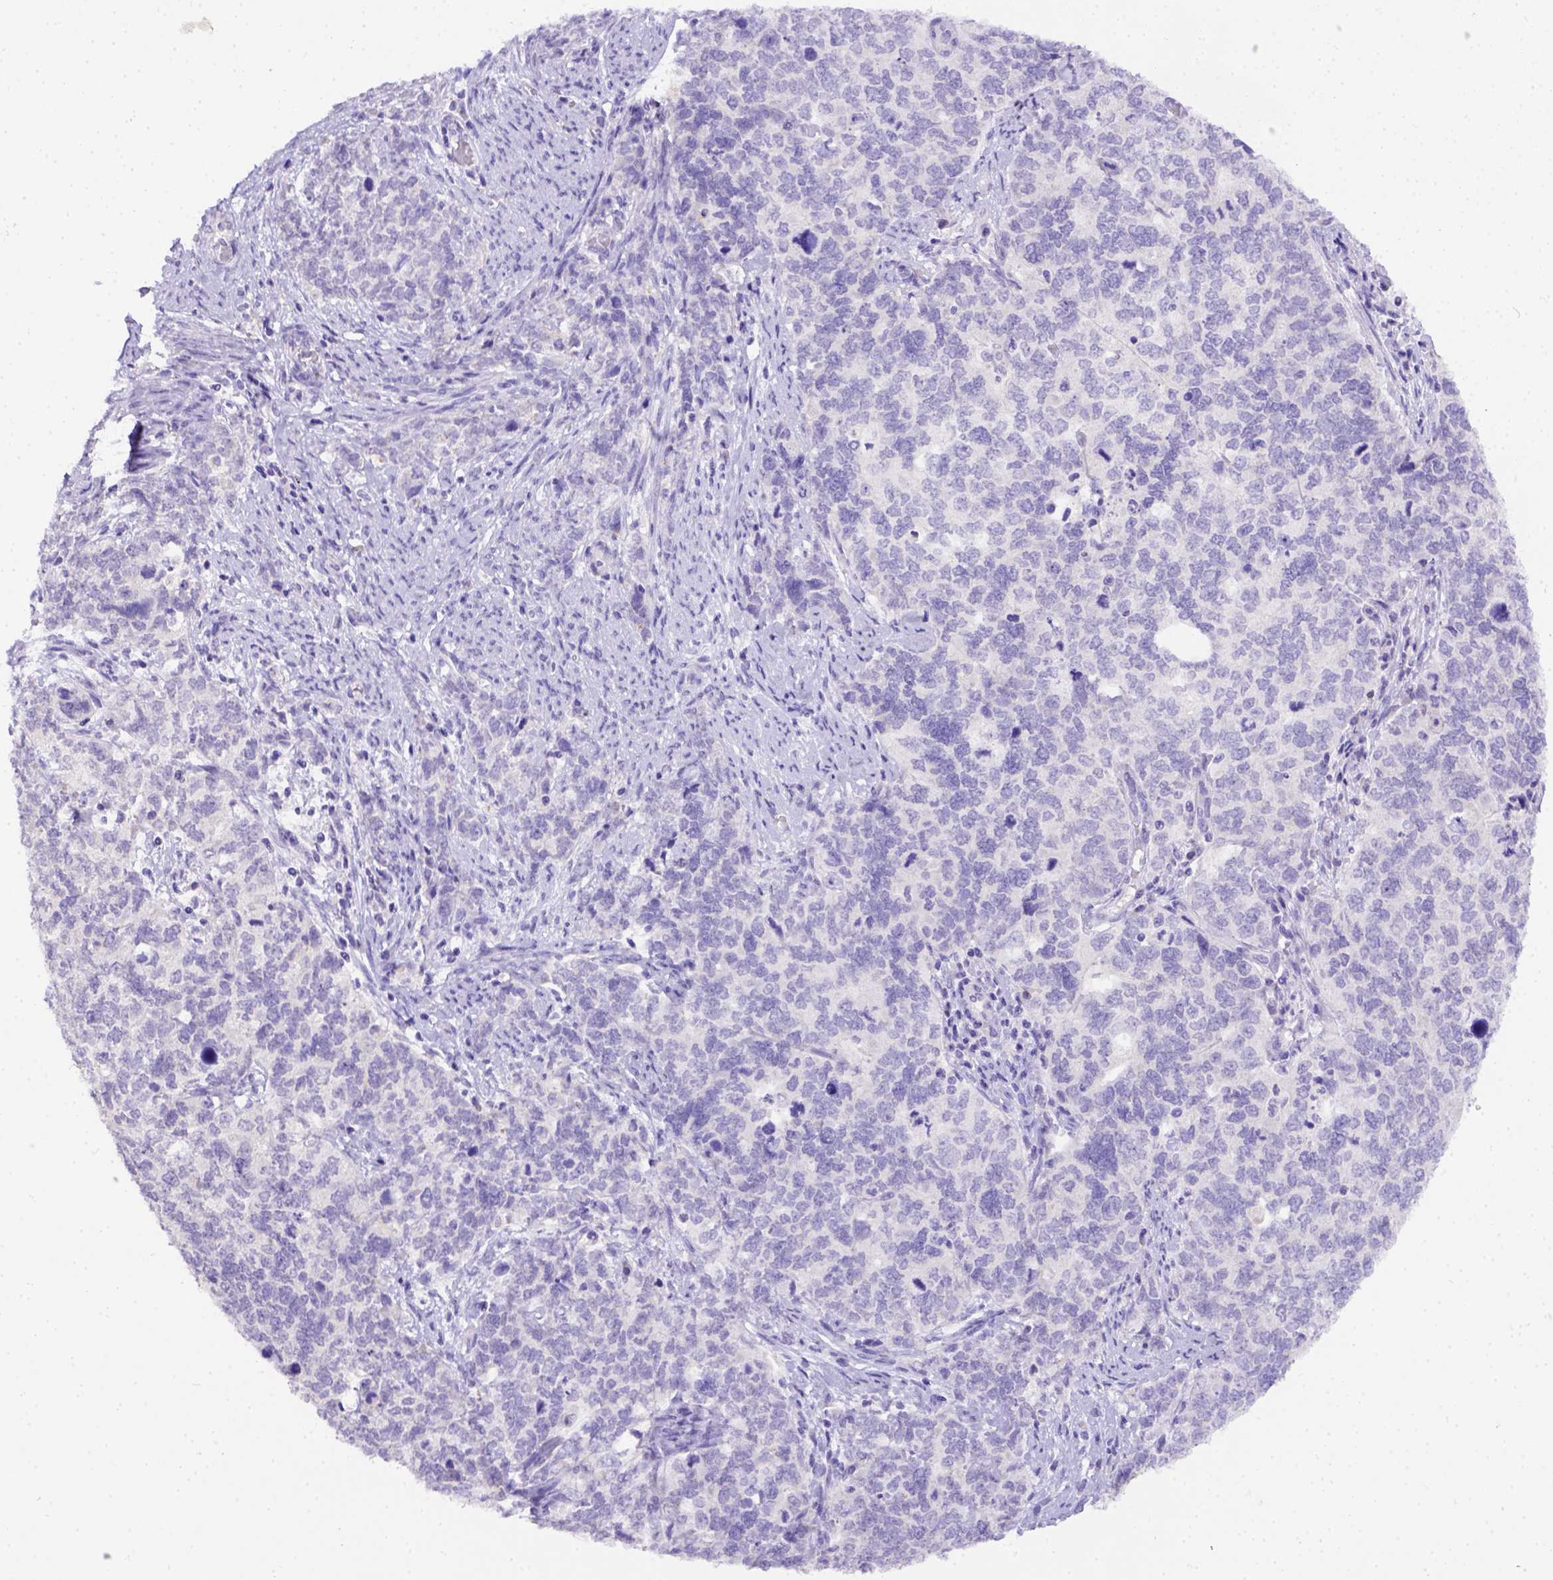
{"staining": {"intensity": "negative", "quantity": "none", "location": "none"}, "tissue": "cervical cancer", "cell_type": "Tumor cells", "image_type": "cancer", "snomed": [{"axis": "morphology", "description": "Squamous cell carcinoma, NOS"}, {"axis": "topography", "description": "Cervix"}], "caption": "IHC of squamous cell carcinoma (cervical) shows no expression in tumor cells.", "gene": "B3GAT1", "patient": {"sex": "female", "age": 63}}